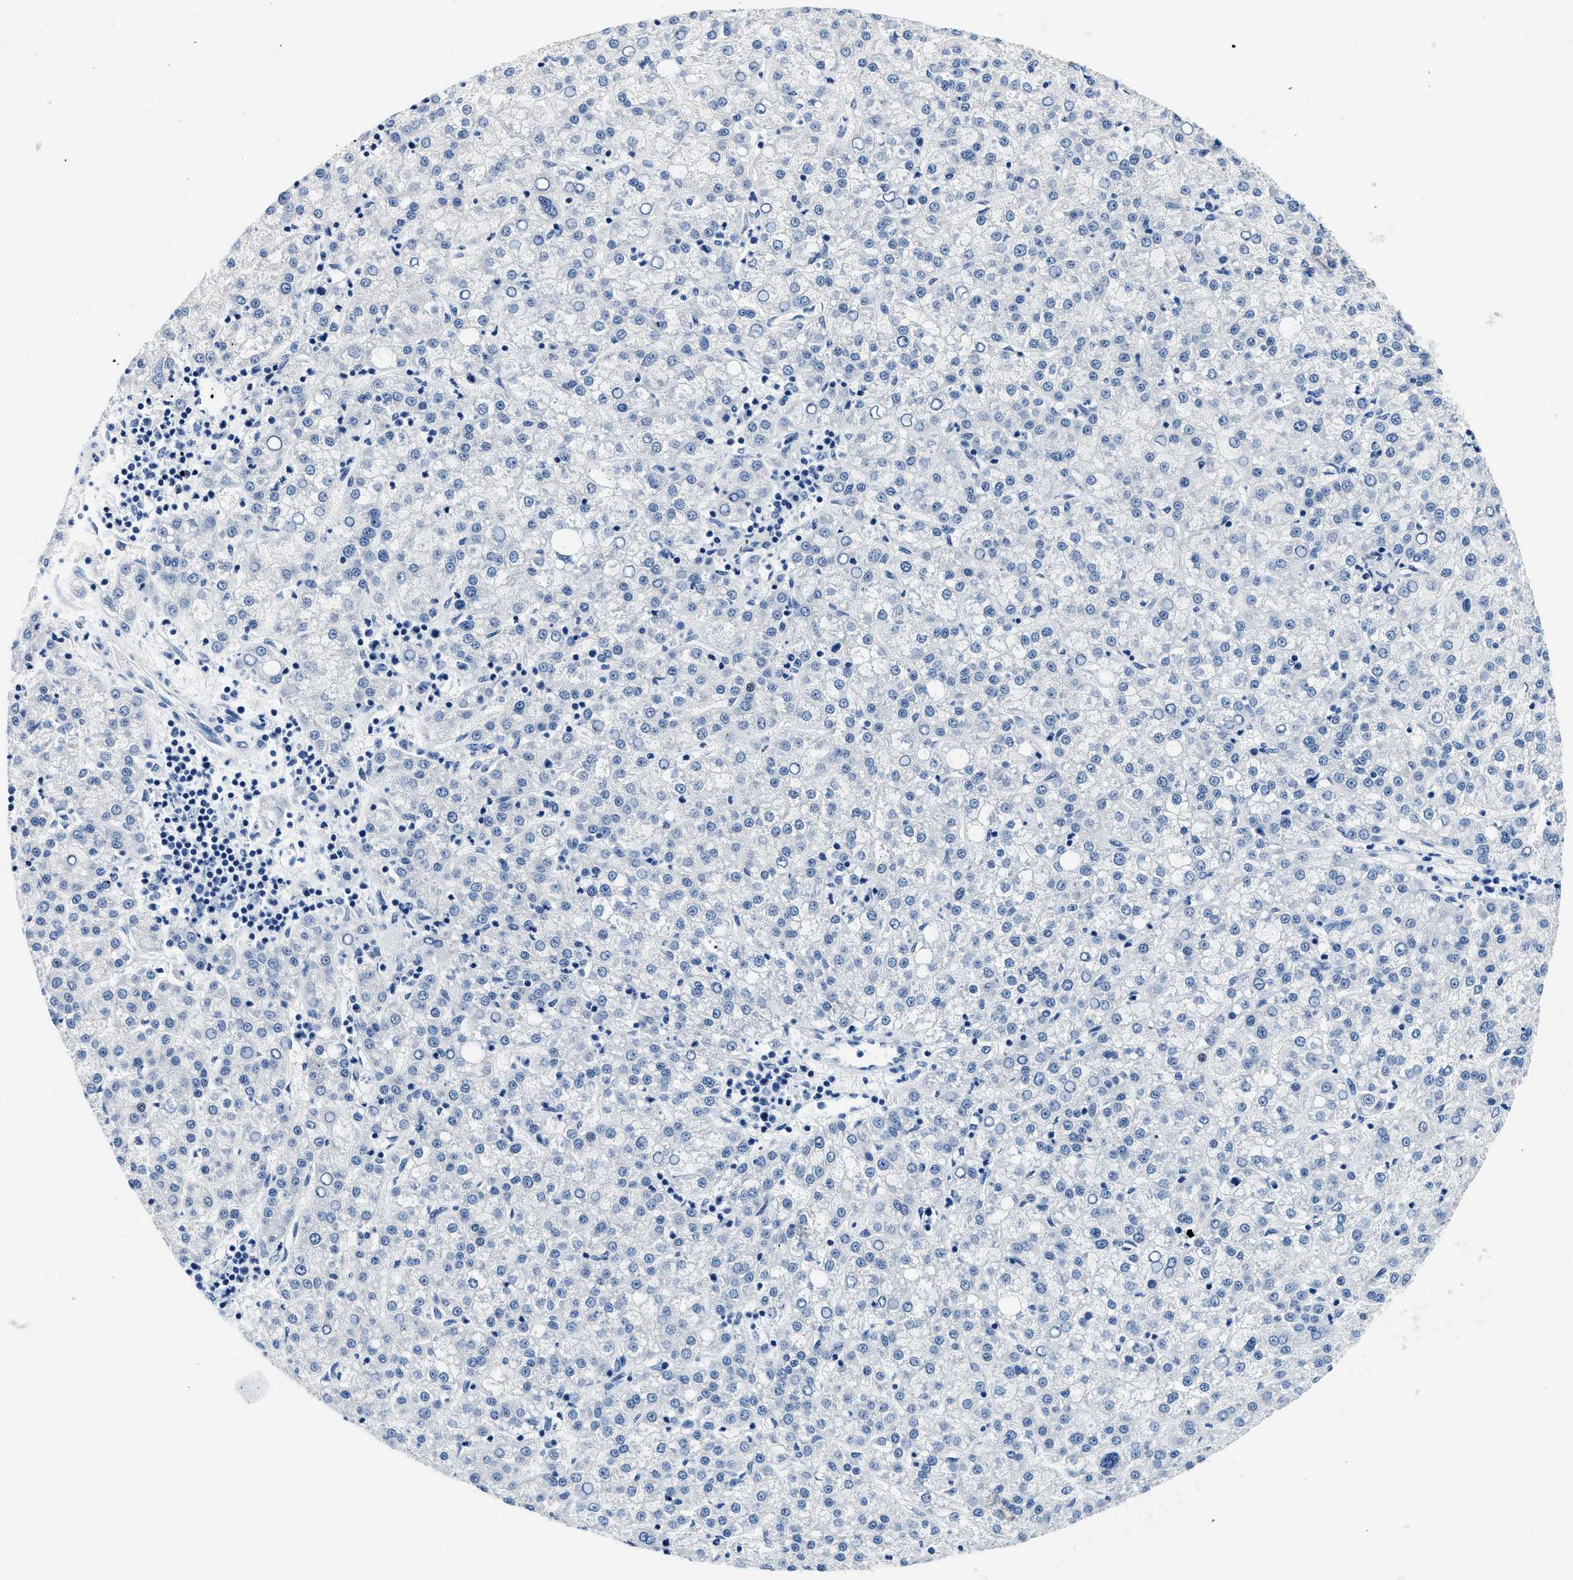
{"staining": {"intensity": "negative", "quantity": "none", "location": "none"}, "tissue": "liver cancer", "cell_type": "Tumor cells", "image_type": "cancer", "snomed": [{"axis": "morphology", "description": "Carcinoma, Hepatocellular, NOS"}, {"axis": "topography", "description": "Liver"}], "caption": "IHC histopathology image of neoplastic tissue: liver cancer (hepatocellular carcinoma) stained with DAB (3,3'-diaminobenzidine) exhibits no significant protein positivity in tumor cells.", "gene": "GSTM3", "patient": {"sex": "female", "age": 58}}